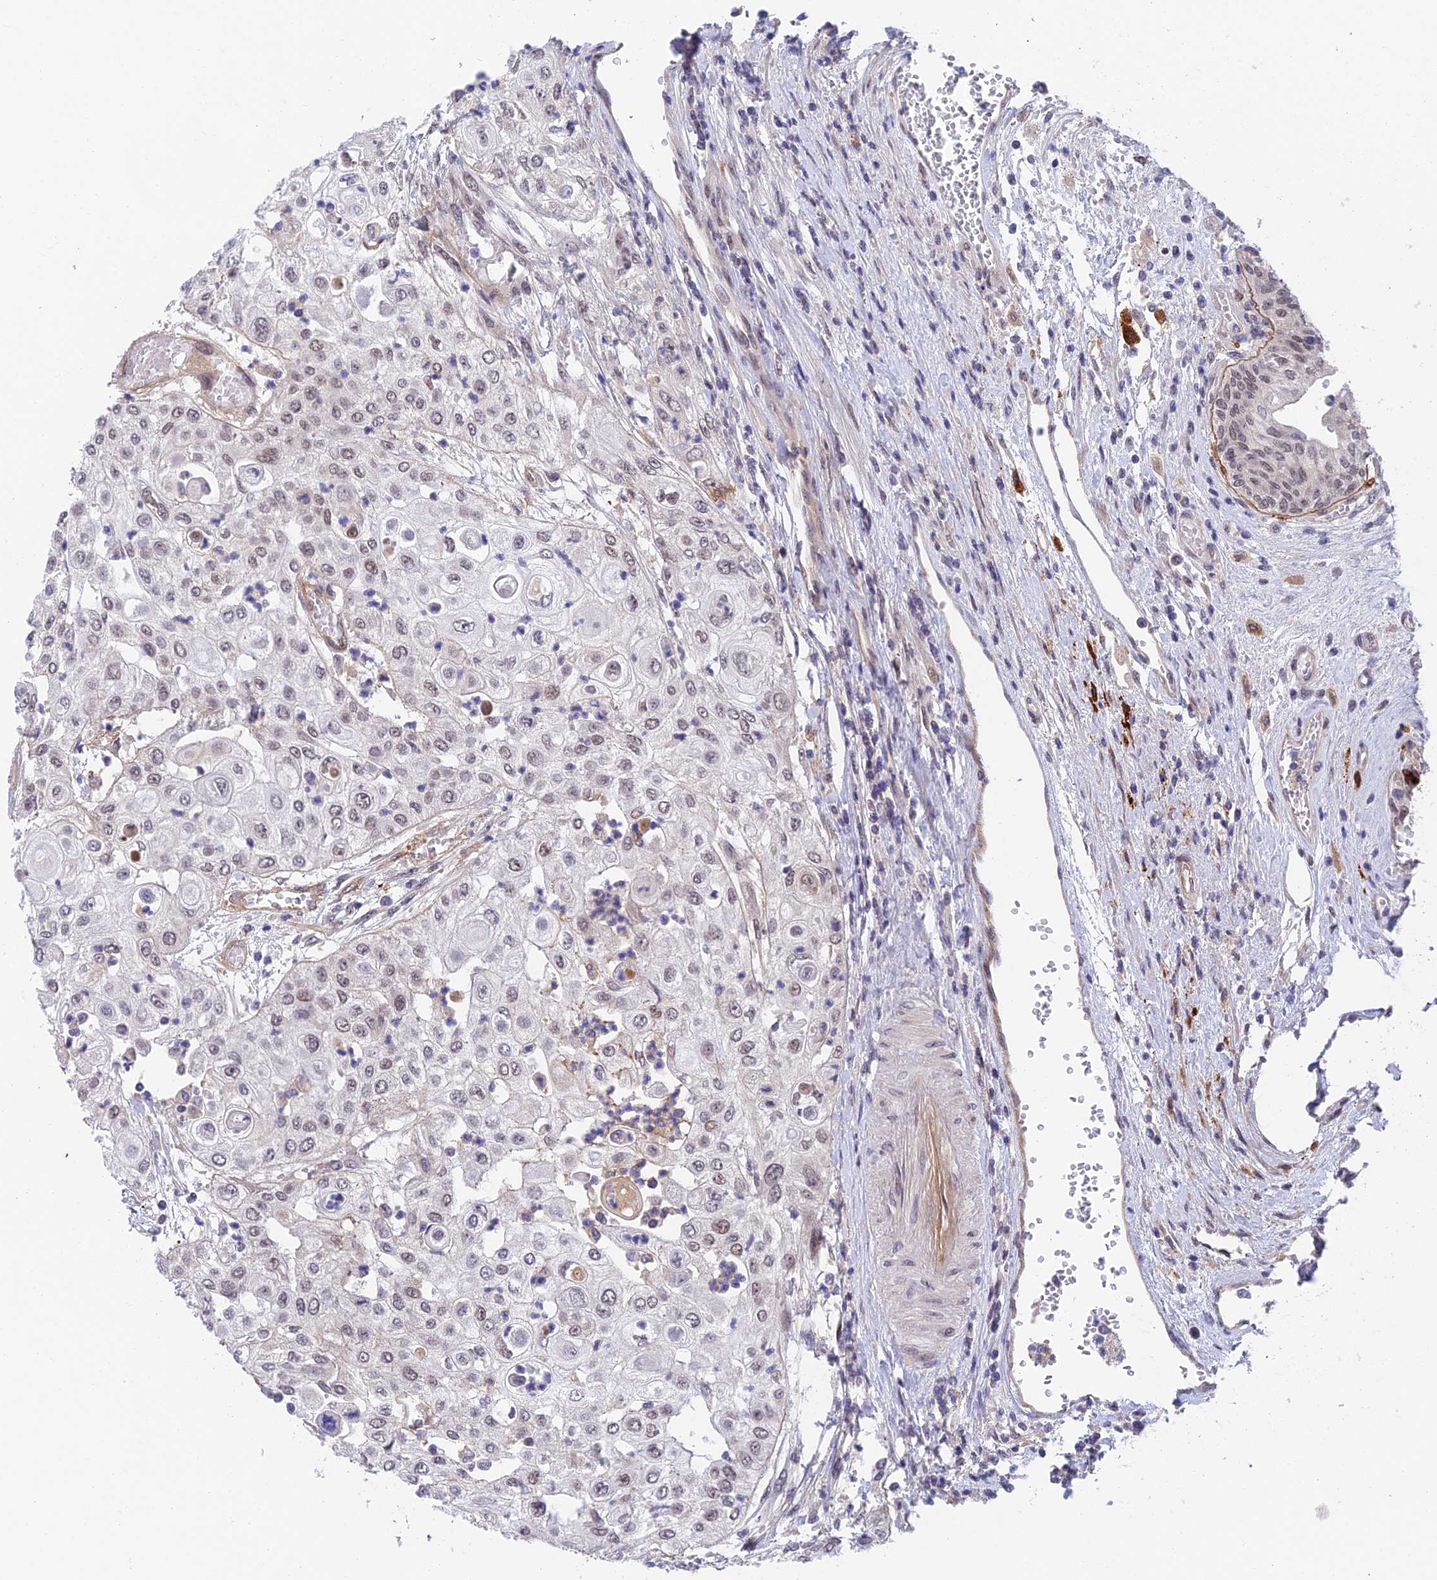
{"staining": {"intensity": "weak", "quantity": "<25%", "location": "nuclear"}, "tissue": "urothelial cancer", "cell_type": "Tumor cells", "image_type": "cancer", "snomed": [{"axis": "morphology", "description": "Urothelial carcinoma, High grade"}, {"axis": "topography", "description": "Urinary bladder"}], "caption": "High magnification brightfield microscopy of urothelial cancer stained with DAB (3,3'-diaminobenzidine) (brown) and counterstained with hematoxylin (blue): tumor cells show no significant expression.", "gene": "NSMCE1", "patient": {"sex": "female", "age": 79}}